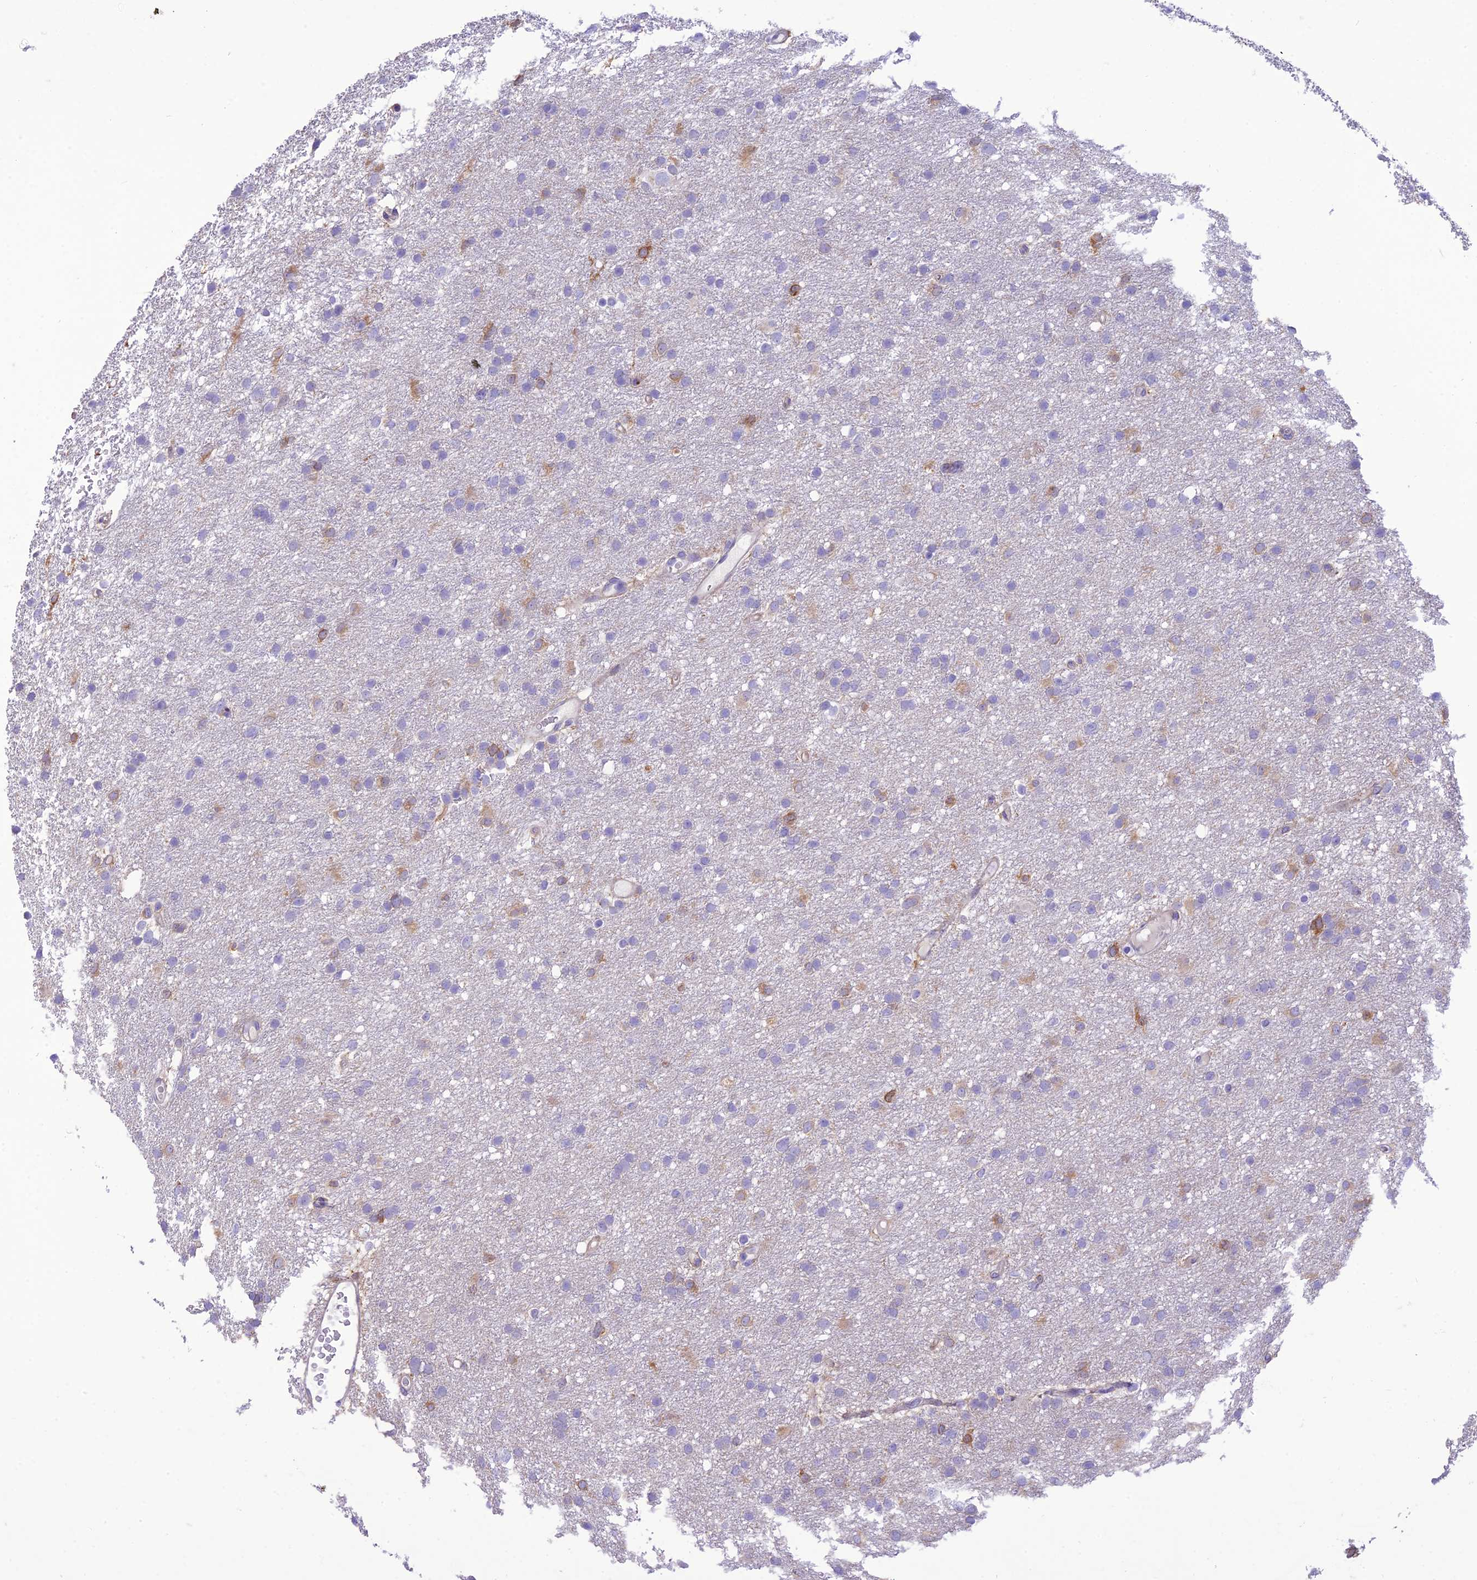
{"staining": {"intensity": "moderate", "quantity": "<25%", "location": "cytoplasmic/membranous"}, "tissue": "glioma", "cell_type": "Tumor cells", "image_type": "cancer", "snomed": [{"axis": "morphology", "description": "Glioma, malignant, High grade"}, {"axis": "topography", "description": "Cerebral cortex"}], "caption": "Immunohistochemistry micrograph of glioma stained for a protein (brown), which reveals low levels of moderate cytoplasmic/membranous positivity in approximately <25% of tumor cells.", "gene": "DHDH", "patient": {"sex": "female", "age": 36}}